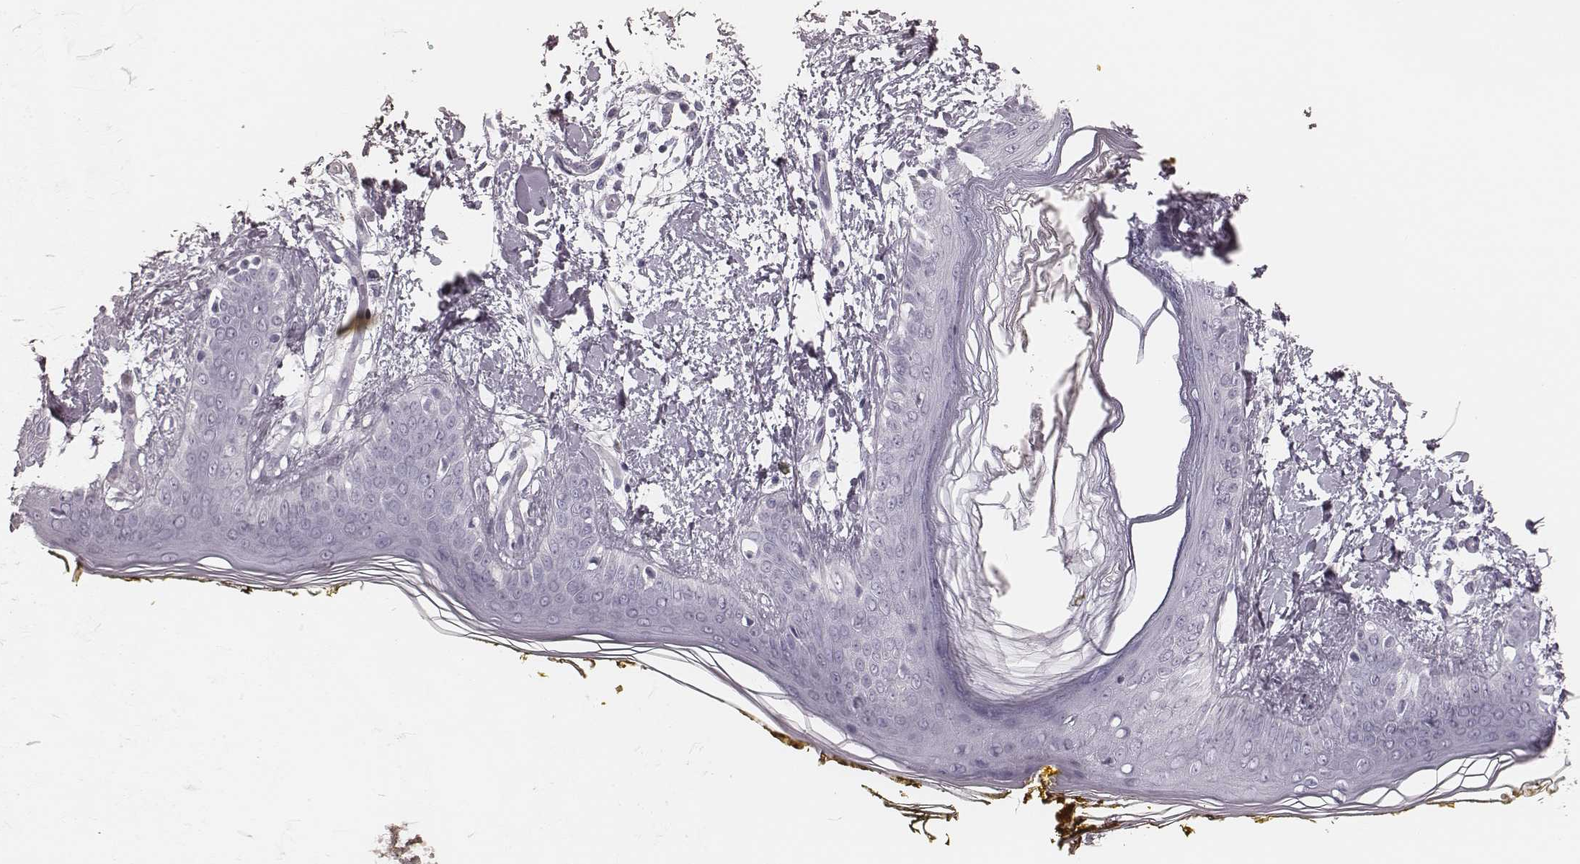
{"staining": {"intensity": "negative", "quantity": "none", "location": "none"}, "tissue": "skin", "cell_type": "Fibroblasts", "image_type": "normal", "snomed": [{"axis": "morphology", "description": "Normal tissue, NOS"}, {"axis": "topography", "description": "Skin"}], "caption": "Benign skin was stained to show a protein in brown. There is no significant positivity in fibroblasts. (DAB (3,3'-diaminobenzidine) immunohistochemistry with hematoxylin counter stain).", "gene": "ELANE", "patient": {"sex": "female", "age": 34}}